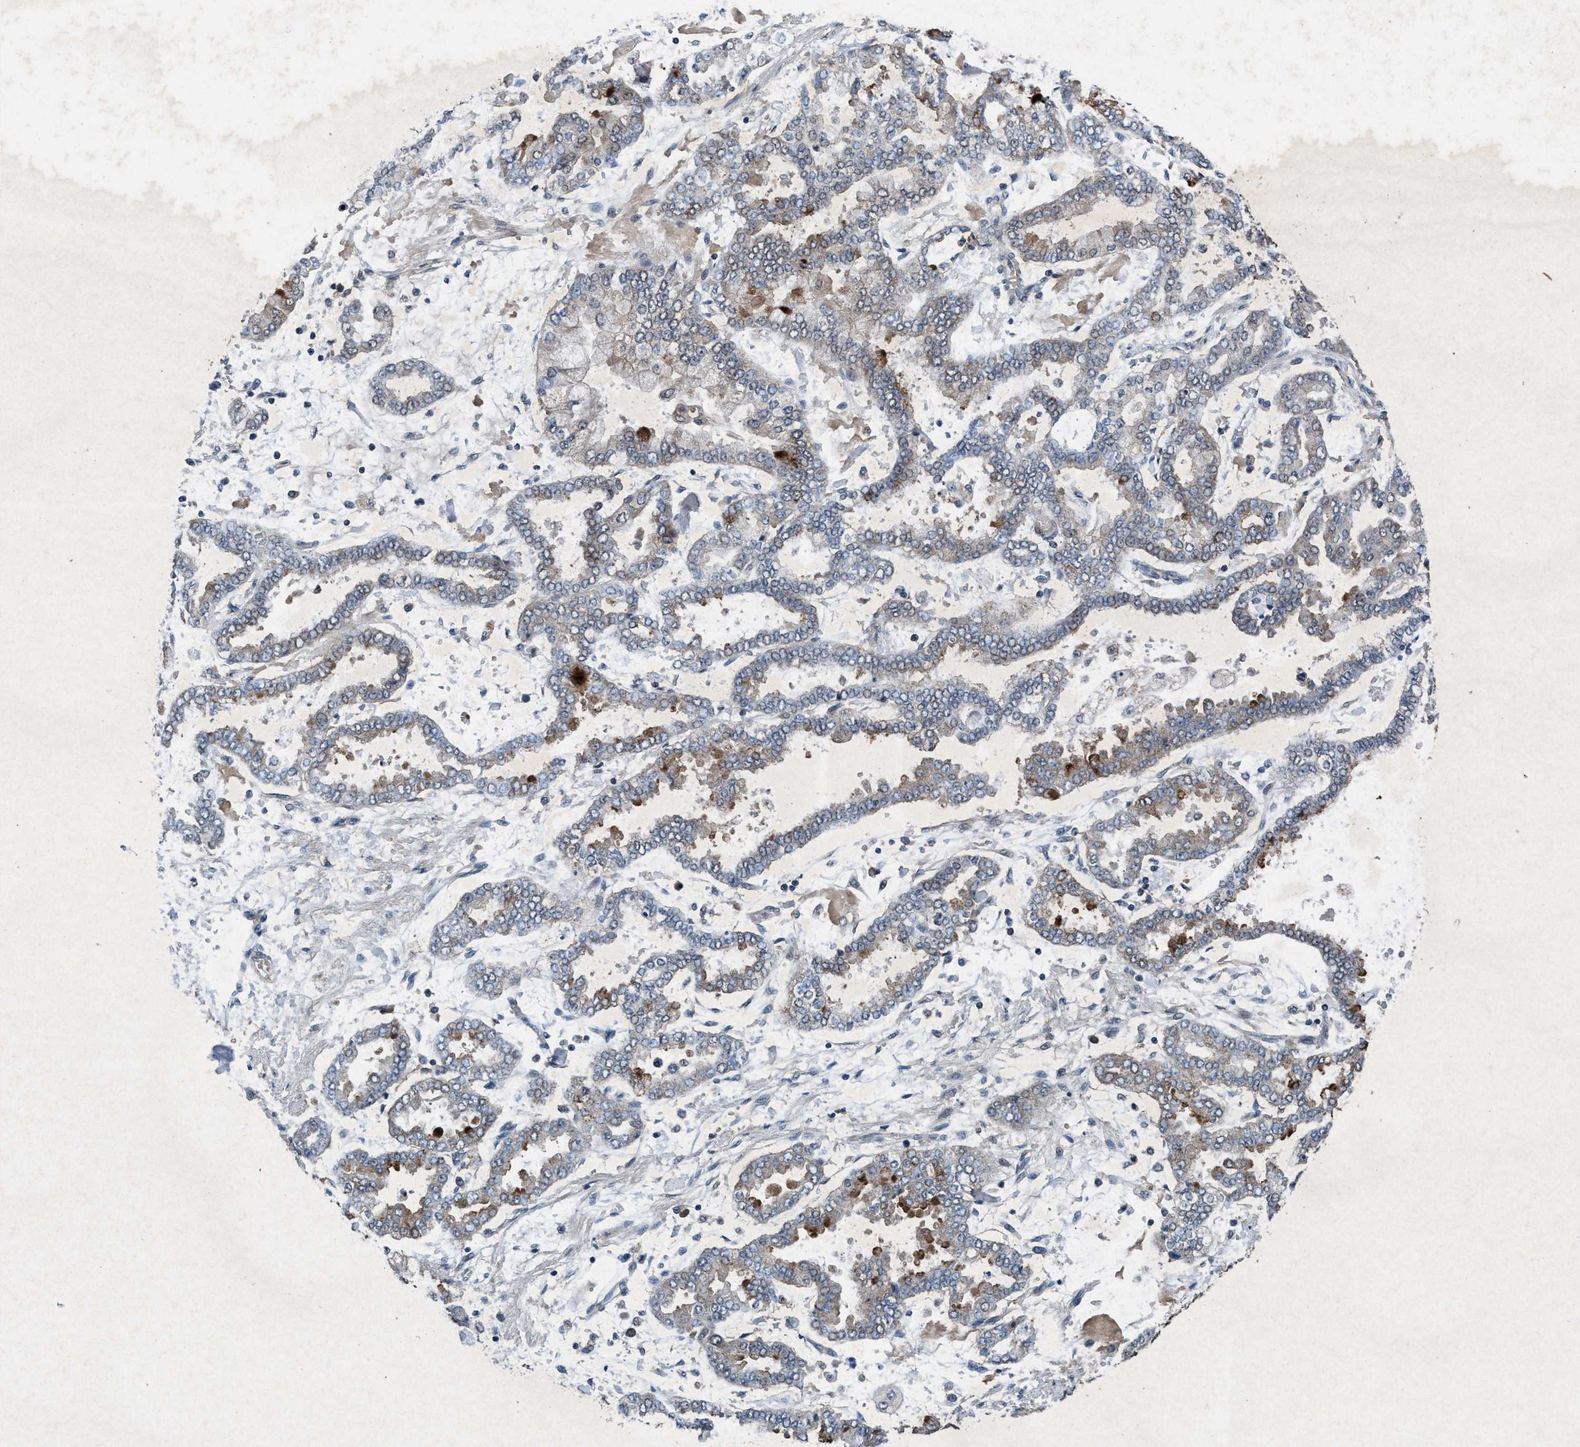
{"staining": {"intensity": "weak", "quantity": "25%-75%", "location": "cytoplasmic/membranous"}, "tissue": "stomach cancer", "cell_type": "Tumor cells", "image_type": "cancer", "snomed": [{"axis": "morphology", "description": "Normal tissue, NOS"}, {"axis": "morphology", "description": "Adenocarcinoma, NOS"}, {"axis": "topography", "description": "Stomach, upper"}, {"axis": "topography", "description": "Stomach"}], "caption": "Immunohistochemical staining of human stomach cancer shows low levels of weak cytoplasmic/membranous positivity in approximately 25%-75% of tumor cells. (IHC, brightfield microscopy, high magnification).", "gene": "AKT1S1", "patient": {"sex": "male", "age": 76}}